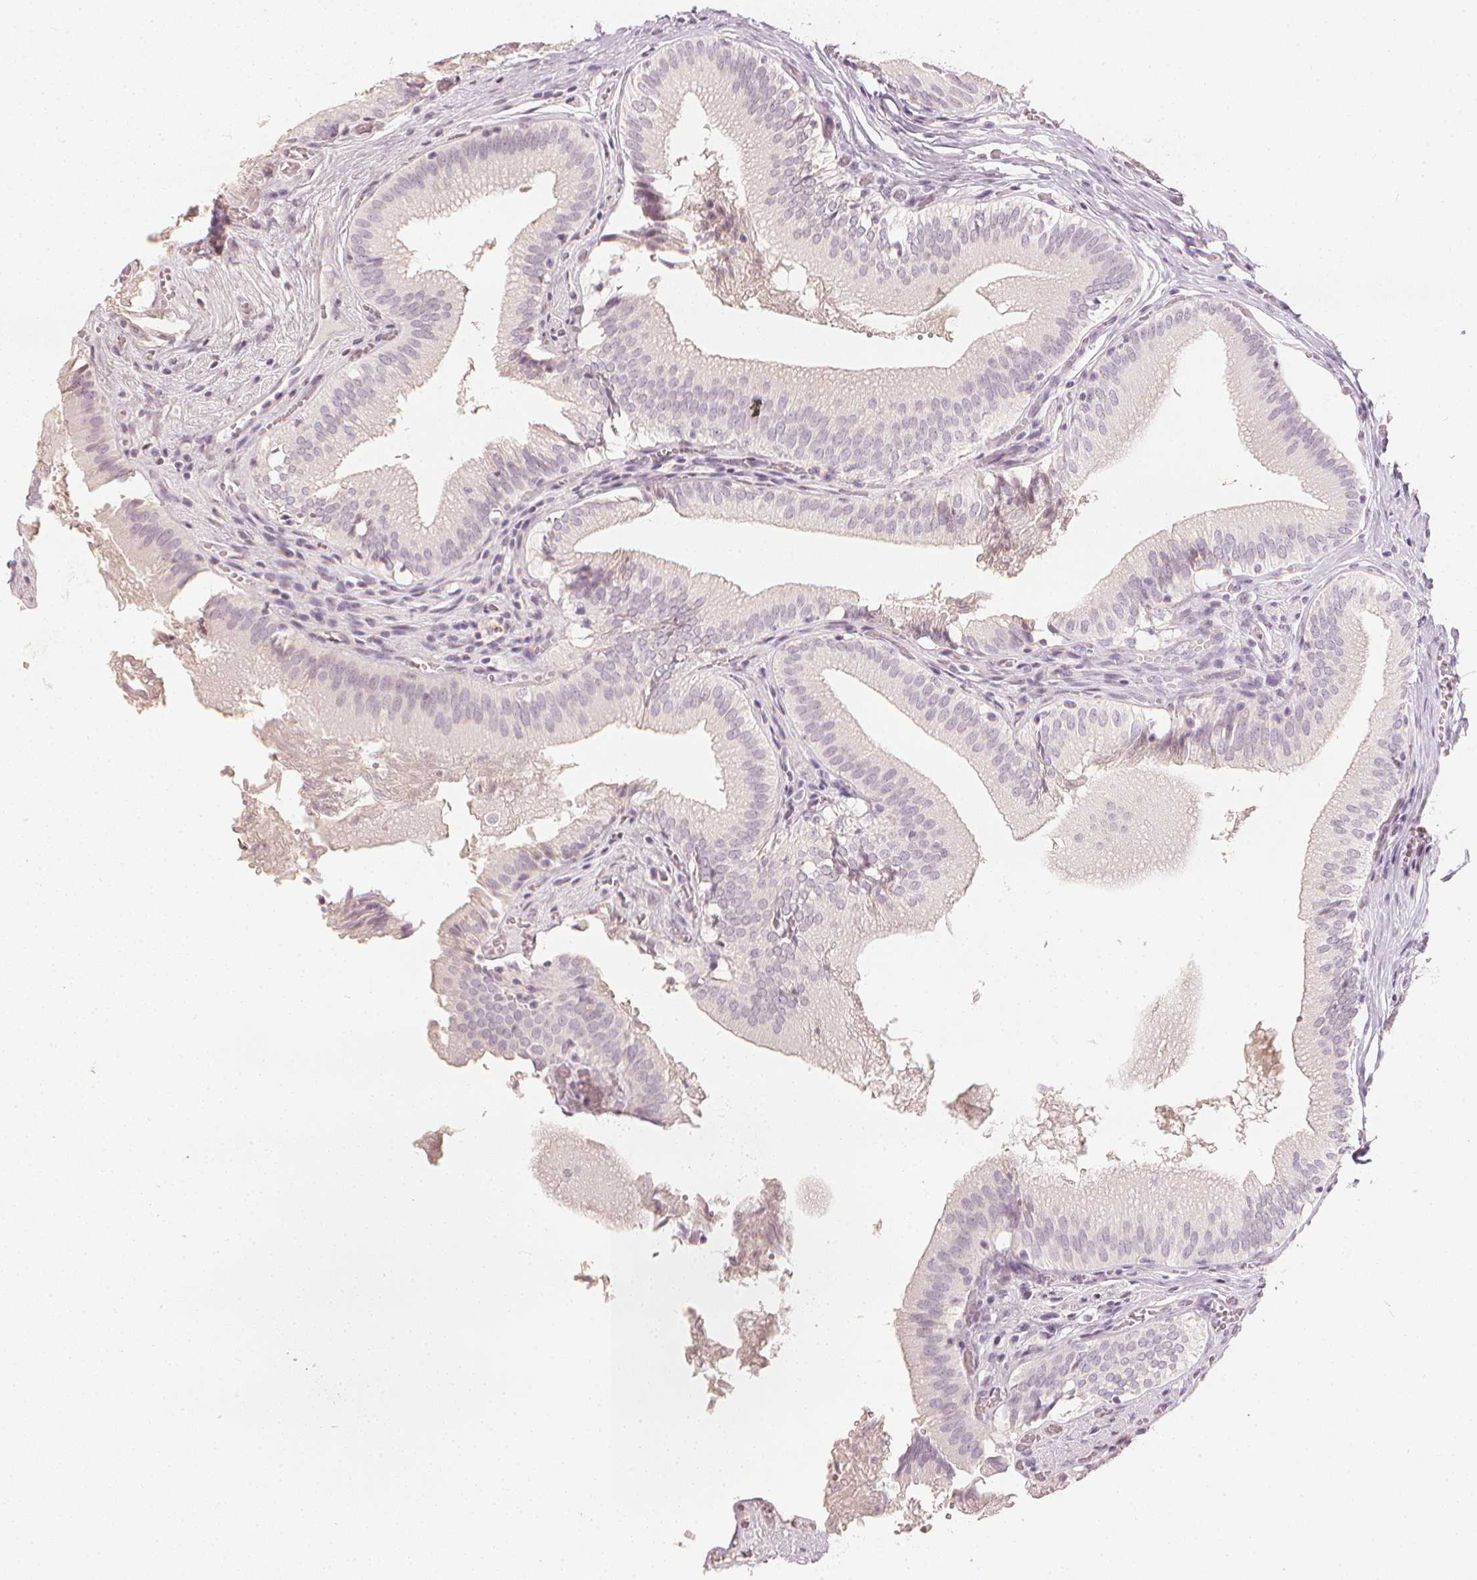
{"staining": {"intensity": "weak", "quantity": "<25%", "location": "cytoplasmic/membranous"}, "tissue": "gallbladder", "cell_type": "Glandular cells", "image_type": "normal", "snomed": [{"axis": "morphology", "description": "Normal tissue, NOS"}, {"axis": "topography", "description": "Gallbladder"}, {"axis": "topography", "description": "Peripheral nerve tissue"}], "caption": "DAB (3,3'-diaminobenzidine) immunohistochemical staining of normal gallbladder shows no significant staining in glandular cells.", "gene": "CALB1", "patient": {"sex": "male", "age": 17}}